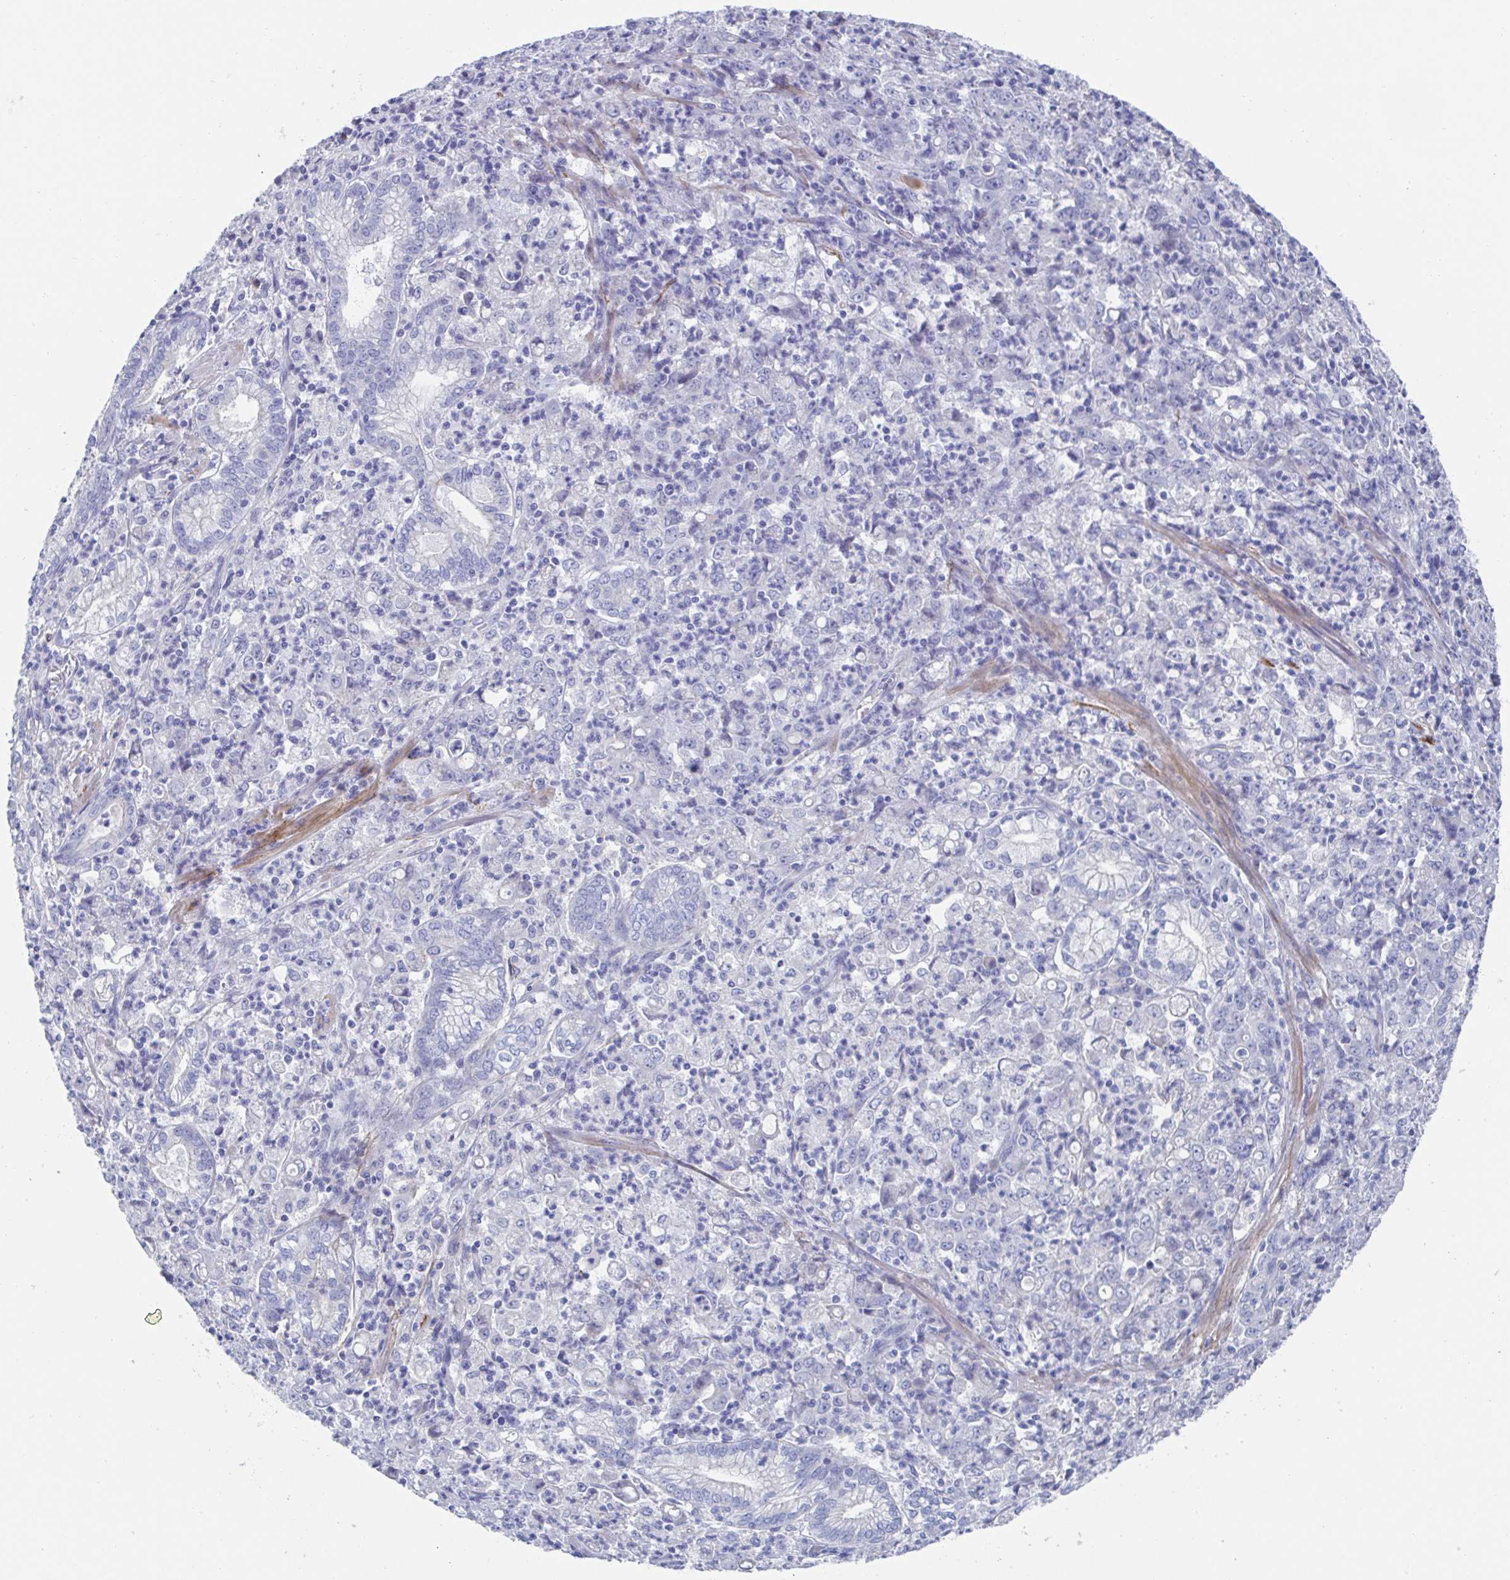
{"staining": {"intensity": "negative", "quantity": "none", "location": "none"}, "tissue": "stomach cancer", "cell_type": "Tumor cells", "image_type": "cancer", "snomed": [{"axis": "morphology", "description": "Adenocarcinoma, NOS"}, {"axis": "topography", "description": "Stomach, lower"}], "caption": "Immunohistochemical staining of stomach cancer (adenocarcinoma) exhibits no significant expression in tumor cells. (DAB immunohistochemistry (IHC) visualized using brightfield microscopy, high magnification).", "gene": "CDH2", "patient": {"sex": "female", "age": 71}}